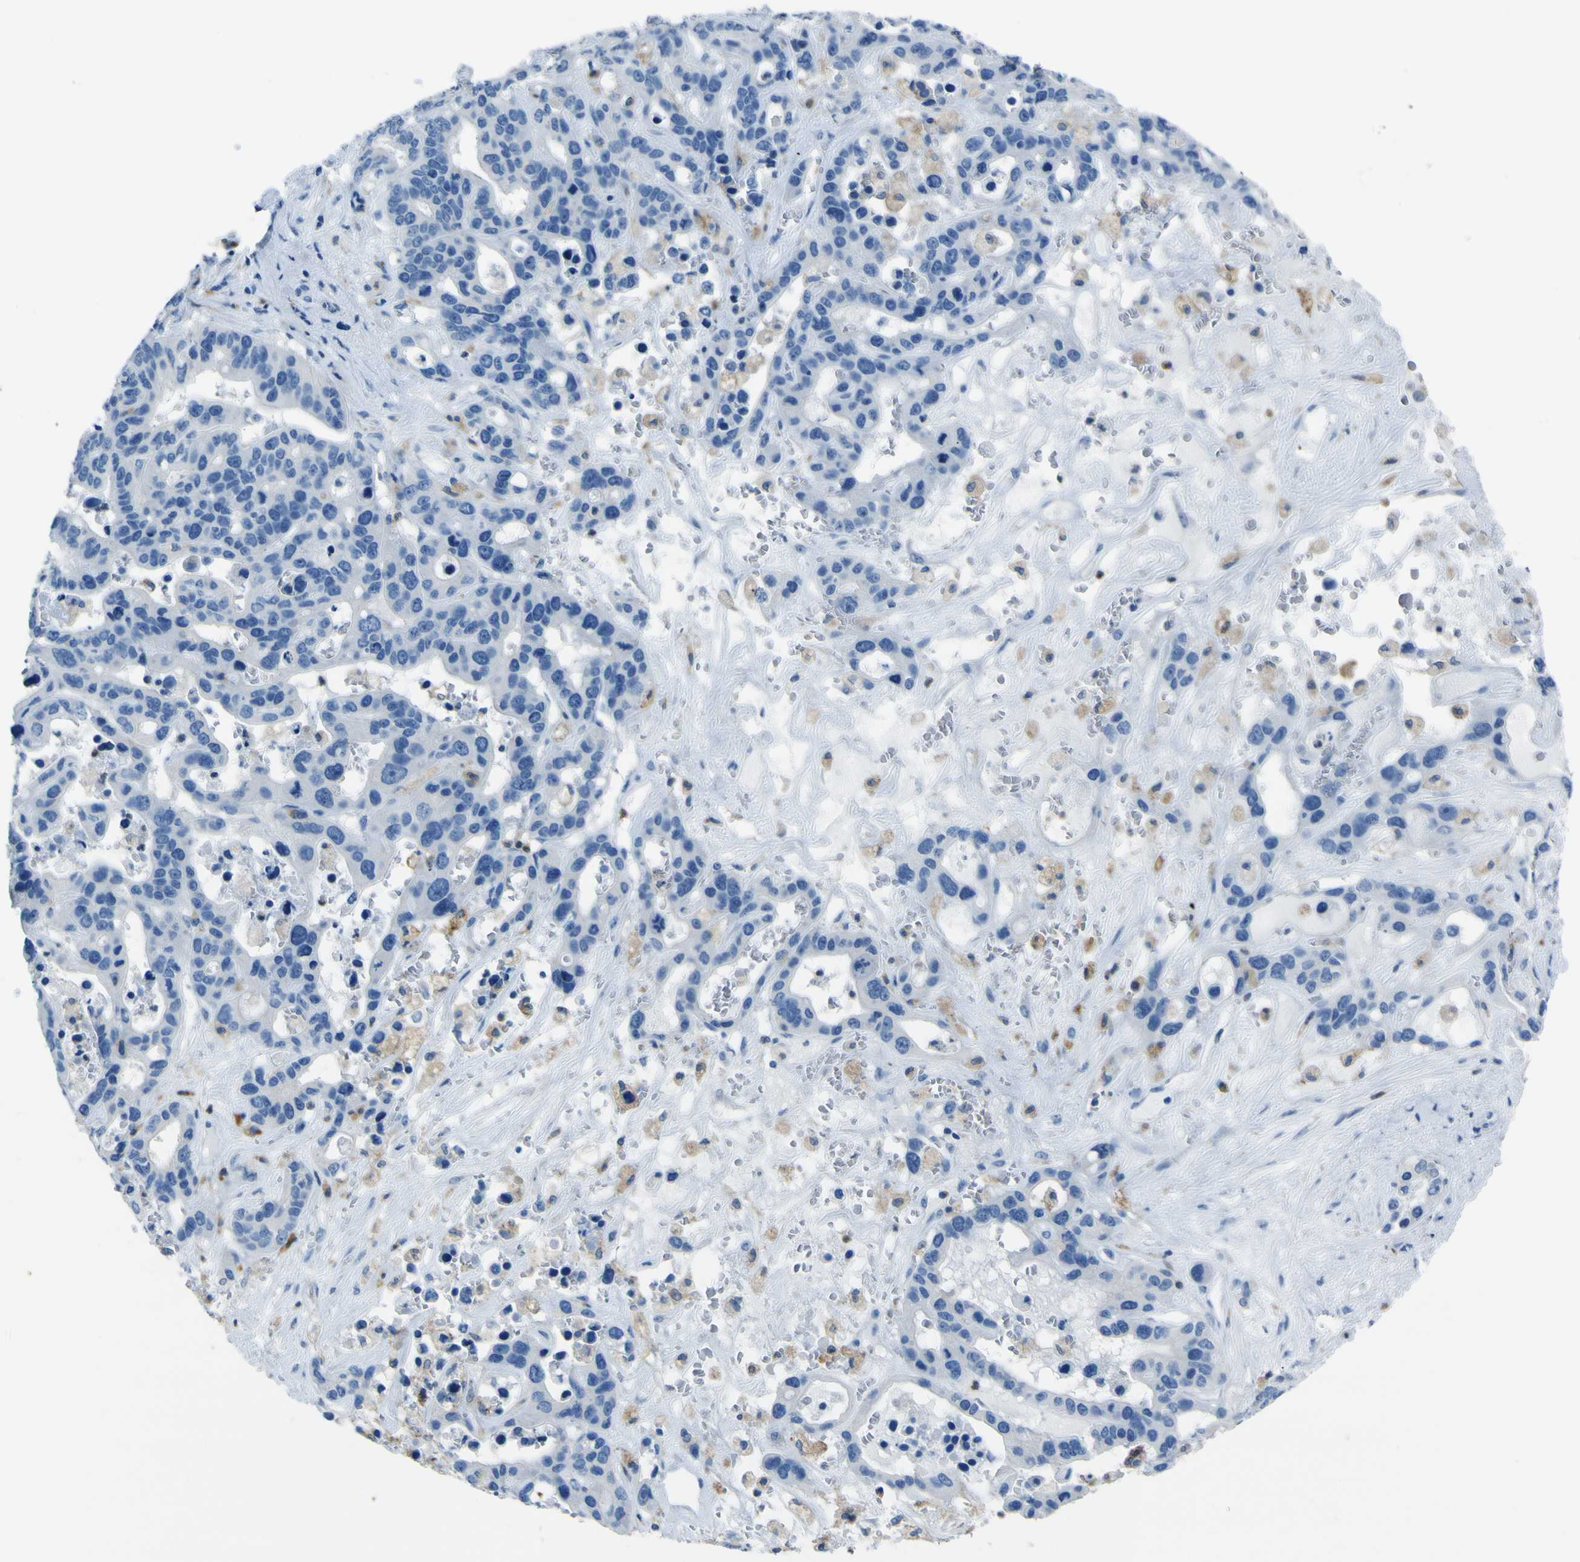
{"staining": {"intensity": "negative", "quantity": "none", "location": "none"}, "tissue": "liver cancer", "cell_type": "Tumor cells", "image_type": "cancer", "snomed": [{"axis": "morphology", "description": "Cholangiocarcinoma"}, {"axis": "topography", "description": "Liver"}], "caption": "Image shows no significant protein expression in tumor cells of liver cancer (cholangiocarcinoma).", "gene": "ACSL1", "patient": {"sex": "female", "age": 65}}